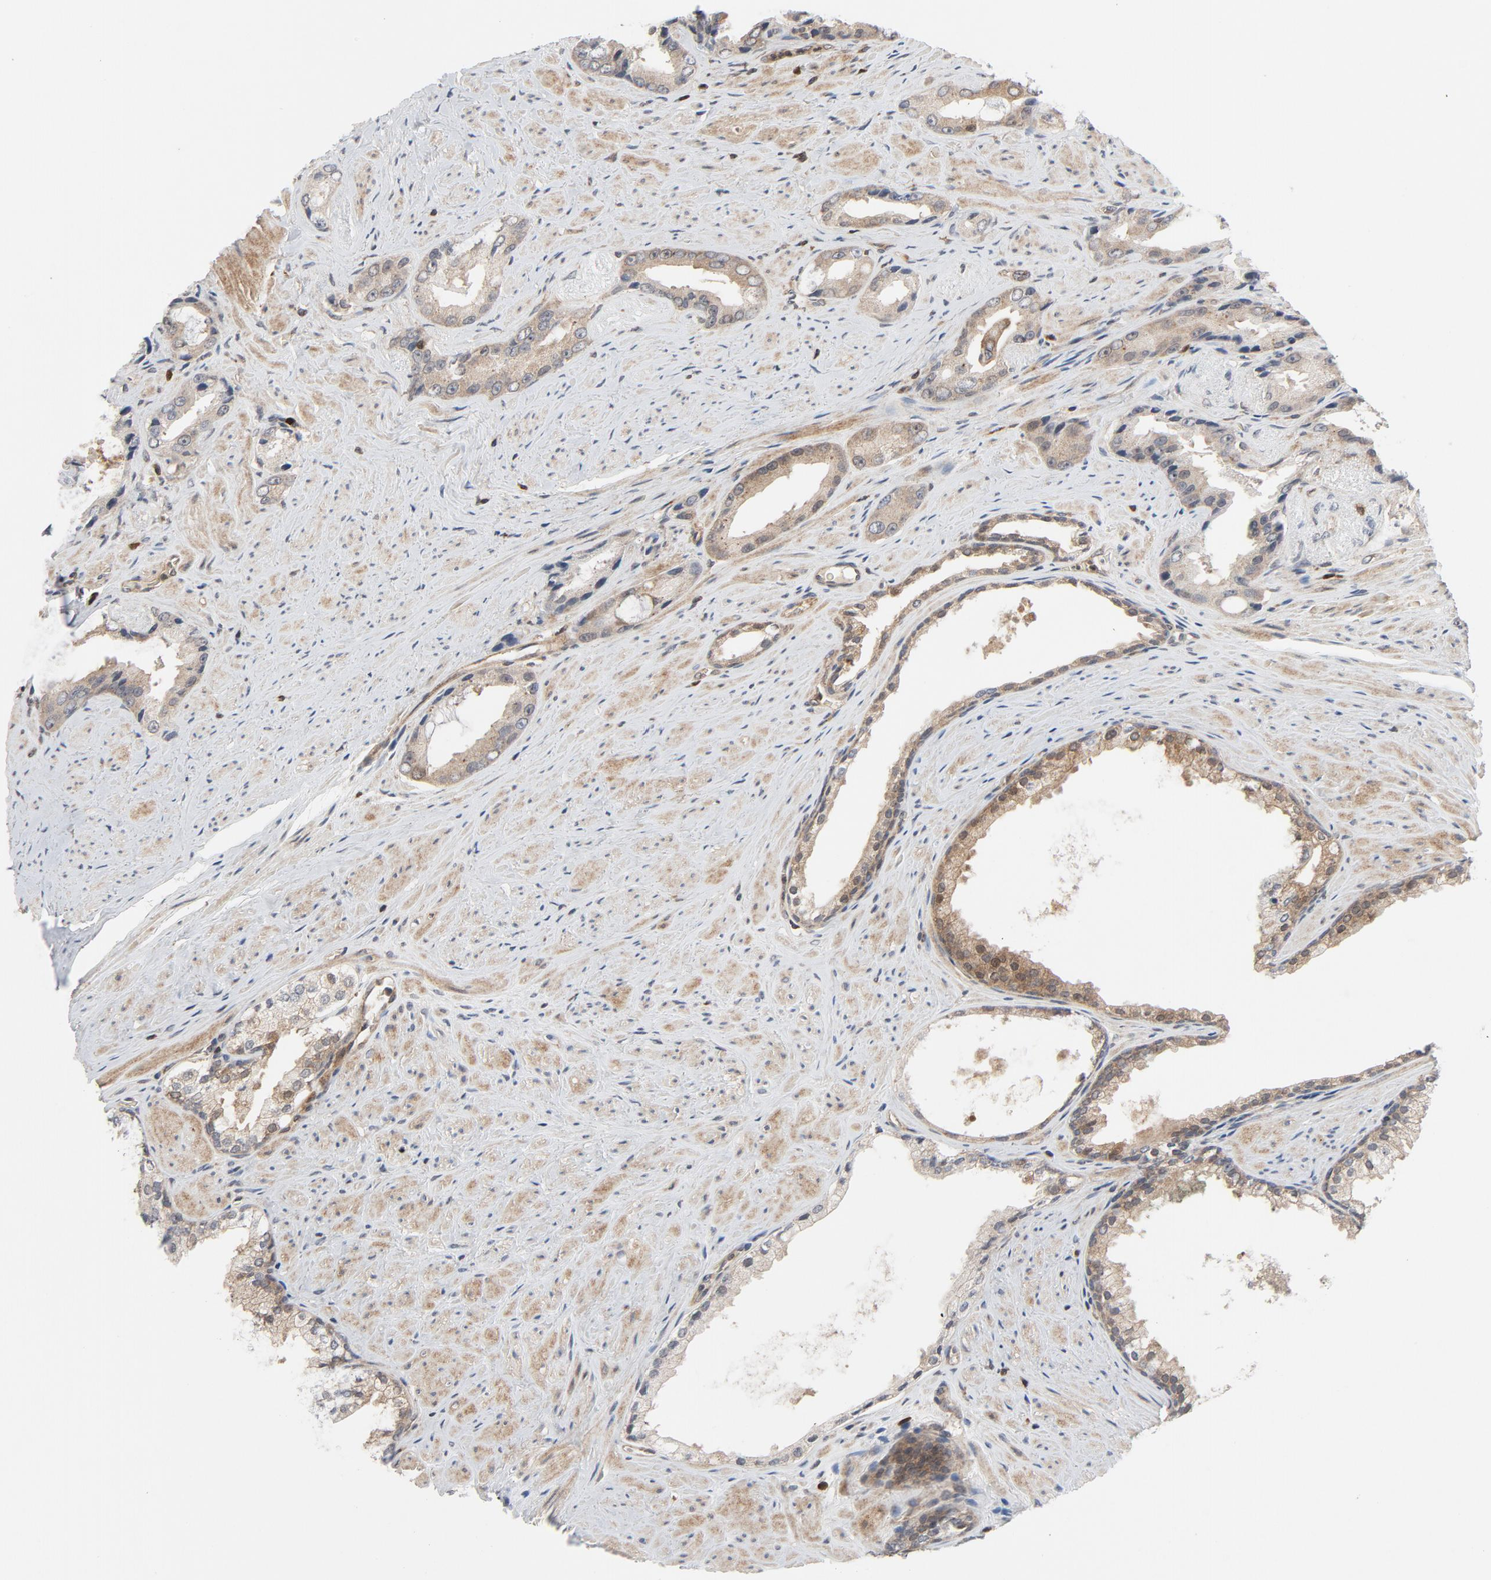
{"staining": {"intensity": "weak", "quantity": ">75%", "location": "cytoplasmic/membranous"}, "tissue": "prostate cancer", "cell_type": "Tumor cells", "image_type": "cancer", "snomed": [{"axis": "morphology", "description": "Adenocarcinoma, Medium grade"}, {"axis": "topography", "description": "Prostate"}], "caption": "Tumor cells show low levels of weak cytoplasmic/membranous staining in about >75% of cells in human prostate medium-grade adenocarcinoma.", "gene": "TRADD", "patient": {"sex": "male", "age": 60}}